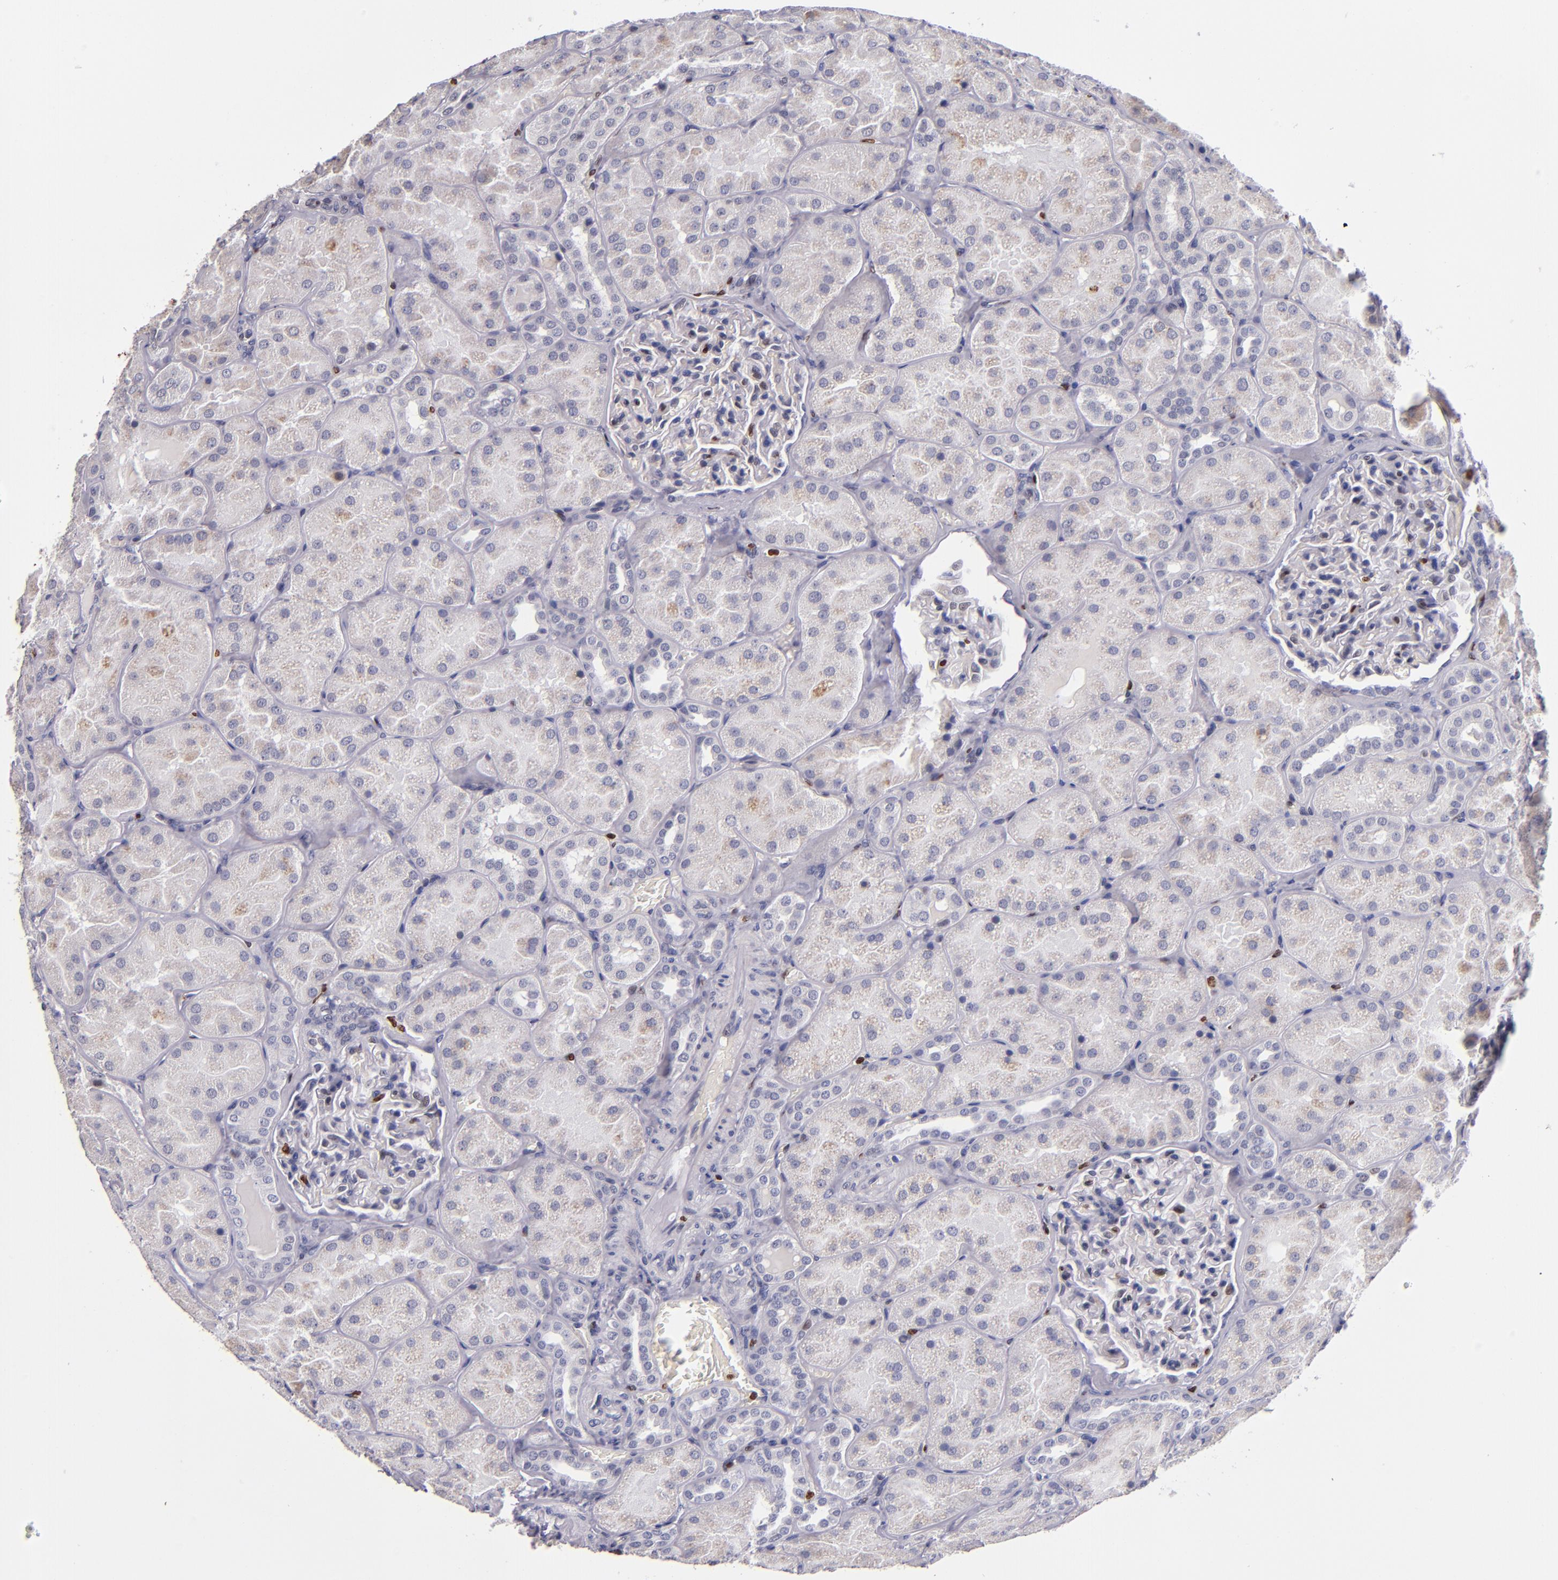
{"staining": {"intensity": "moderate", "quantity": ">75%", "location": "nuclear"}, "tissue": "kidney", "cell_type": "Cells in glomeruli", "image_type": "normal", "snomed": [{"axis": "morphology", "description": "Normal tissue, NOS"}, {"axis": "topography", "description": "Kidney"}], "caption": "Kidney stained for a protein demonstrates moderate nuclear positivity in cells in glomeruli. Nuclei are stained in blue.", "gene": "CDKL5", "patient": {"sex": "male", "age": 28}}